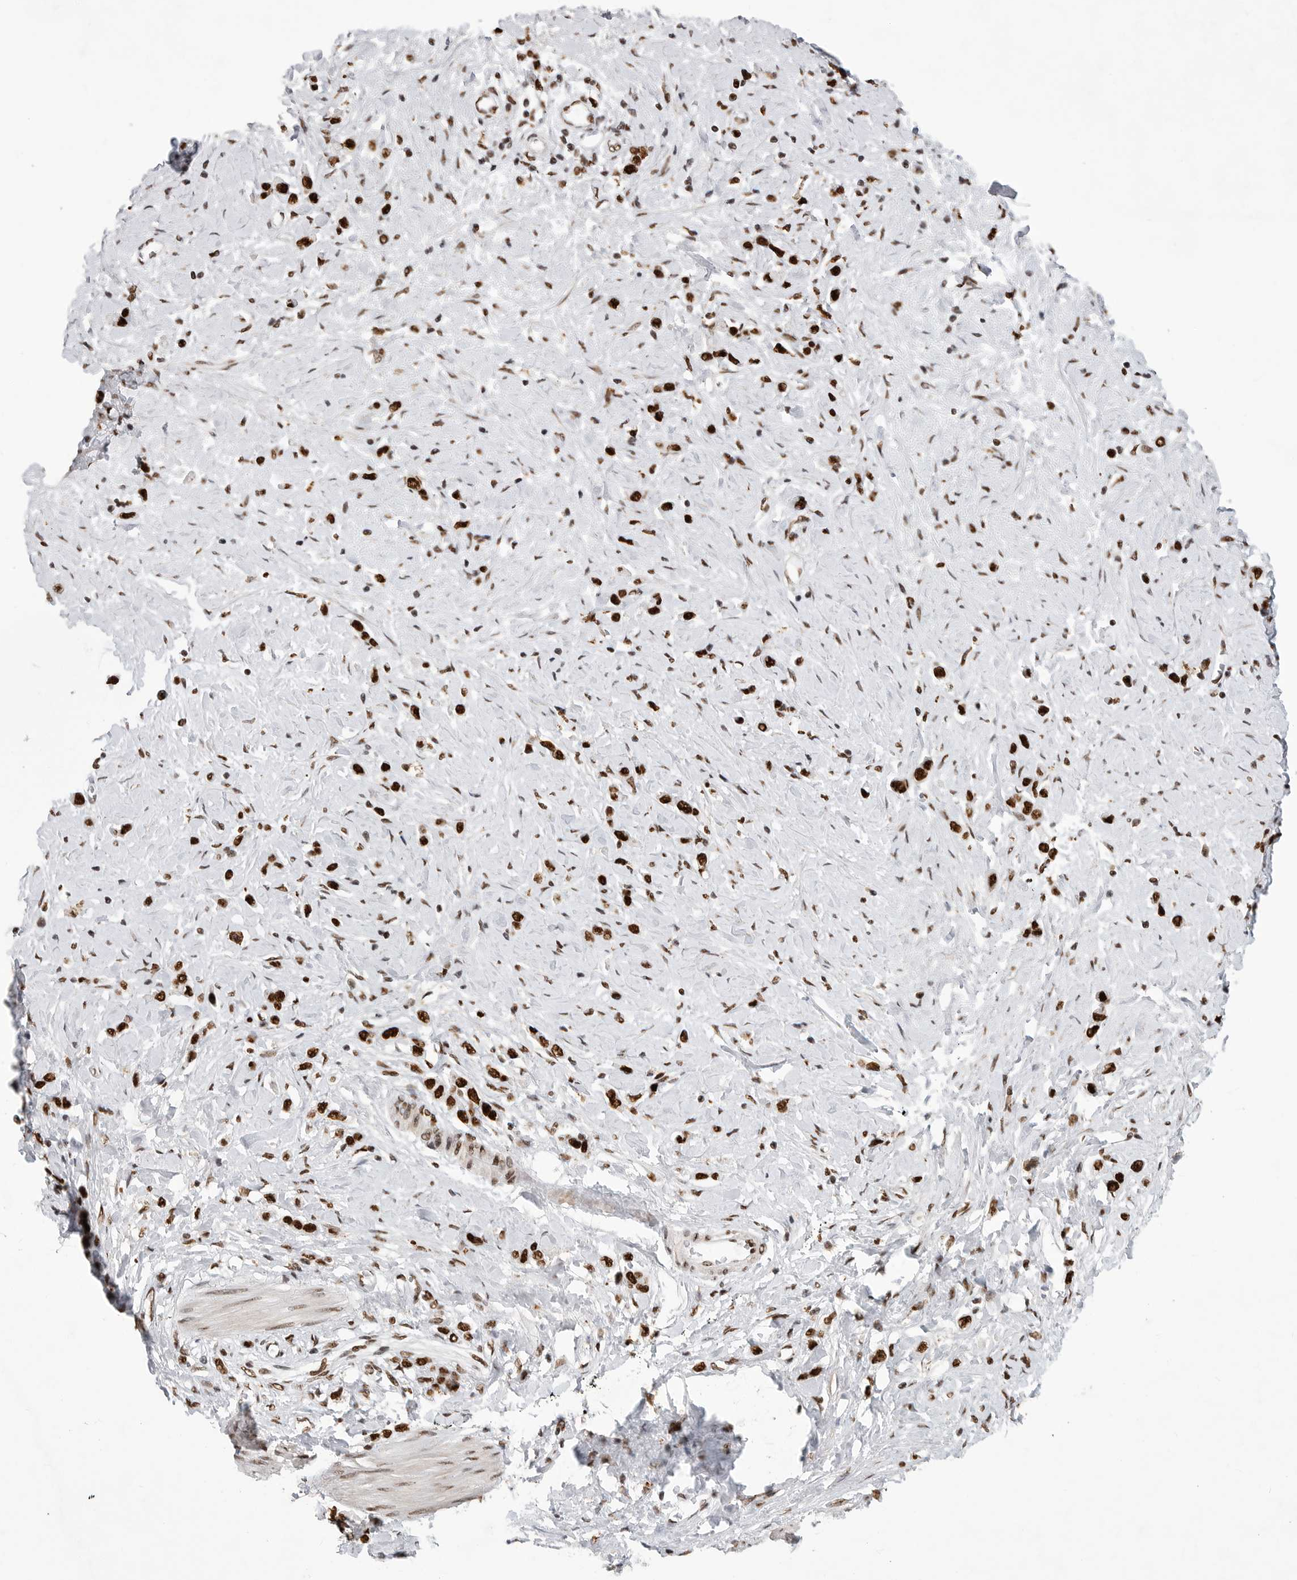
{"staining": {"intensity": "strong", "quantity": ">75%", "location": "nuclear"}, "tissue": "stomach cancer", "cell_type": "Tumor cells", "image_type": "cancer", "snomed": [{"axis": "morphology", "description": "Adenocarcinoma, NOS"}, {"axis": "topography", "description": "Stomach"}], "caption": "Tumor cells display high levels of strong nuclear positivity in about >75% of cells in human adenocarcinoma (stomach).", "gene": "BCLAF1", "patient": {"sex": "female", "age": 65}}